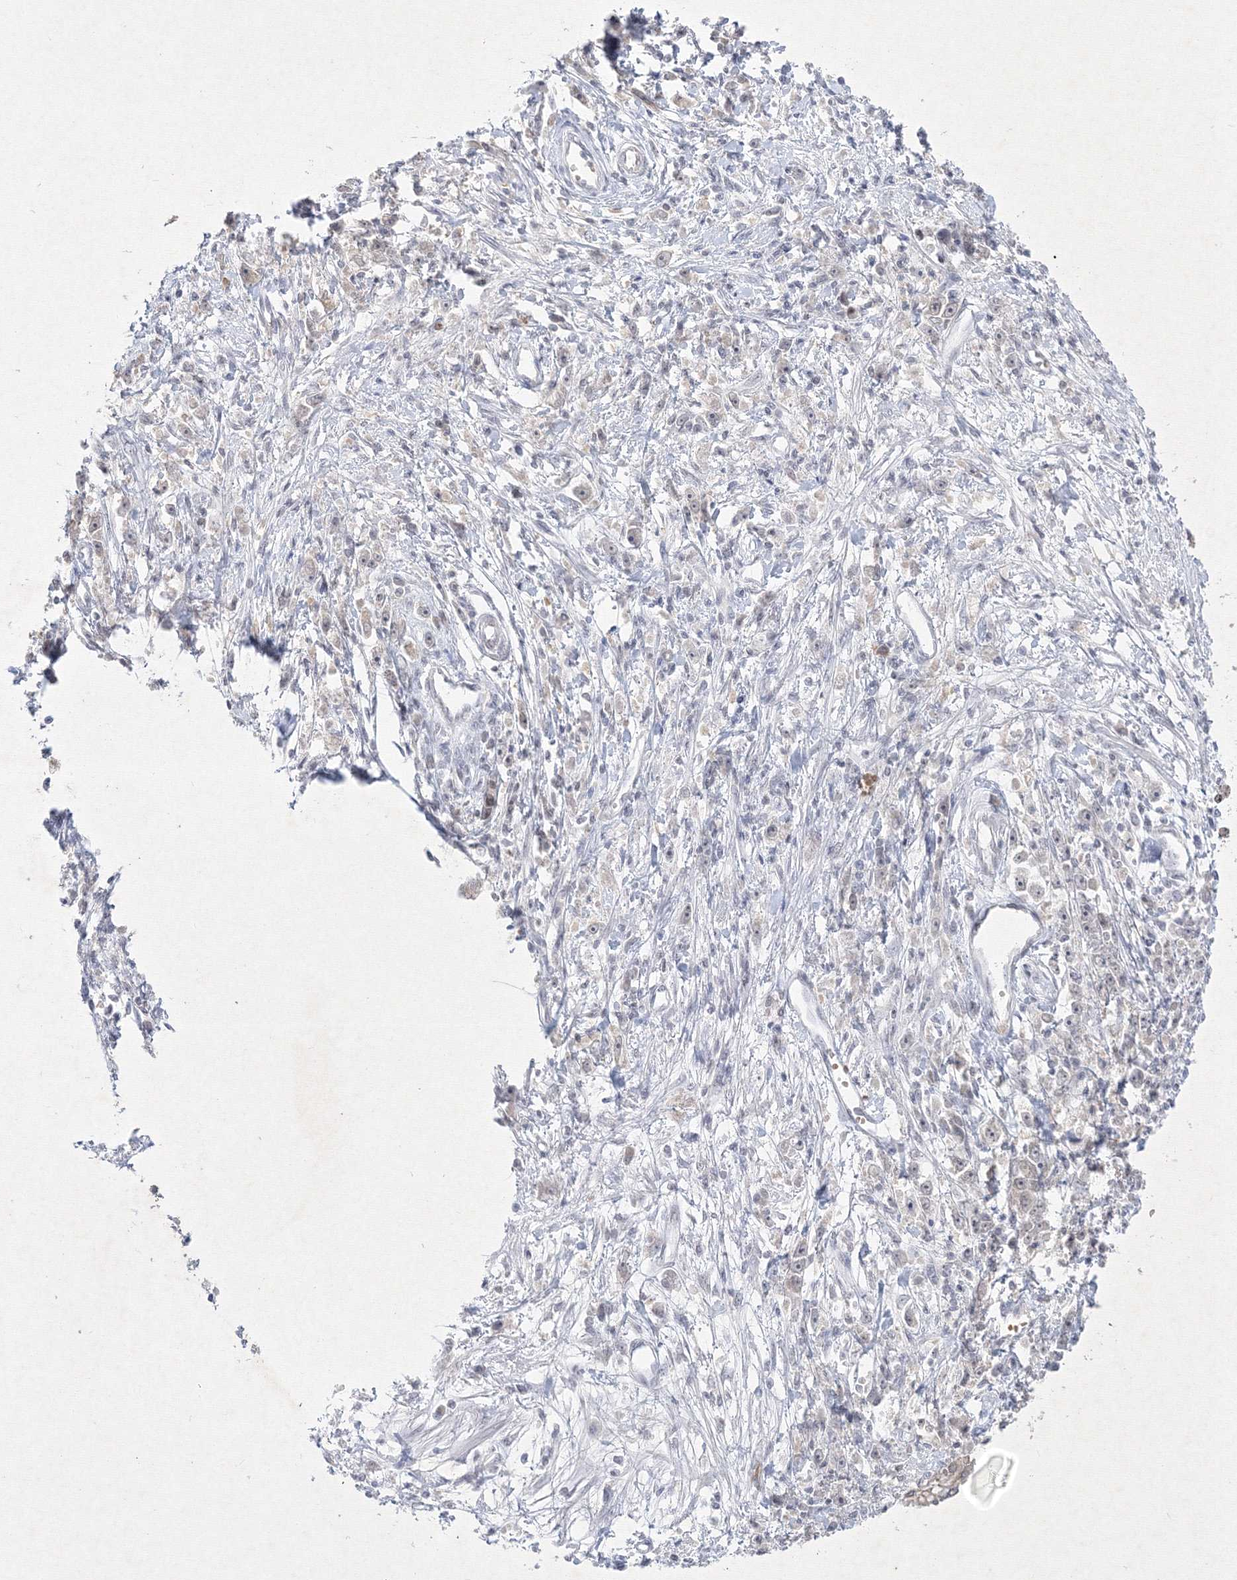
{"staining": {"intensity": "negative", "quantity": "none", "location": "none"}, "tissue": "stomach cancer", "cell_type": "Tumor cells", "image_type": "cancer", "snomed": [{"axis": "morphology", "description": "Adenocarcinoma, NOS"}, {"axis": "topography", "description": "Stomach"}], "caption": "A high-resolution image shows immunohistochemistry (IHC) staining of stomach cancer (adenocarcinoma), which displays no significant positivity in tumor cells.", "gene": "NXPE3", "patient": {"sex": "female", "age": 59}}